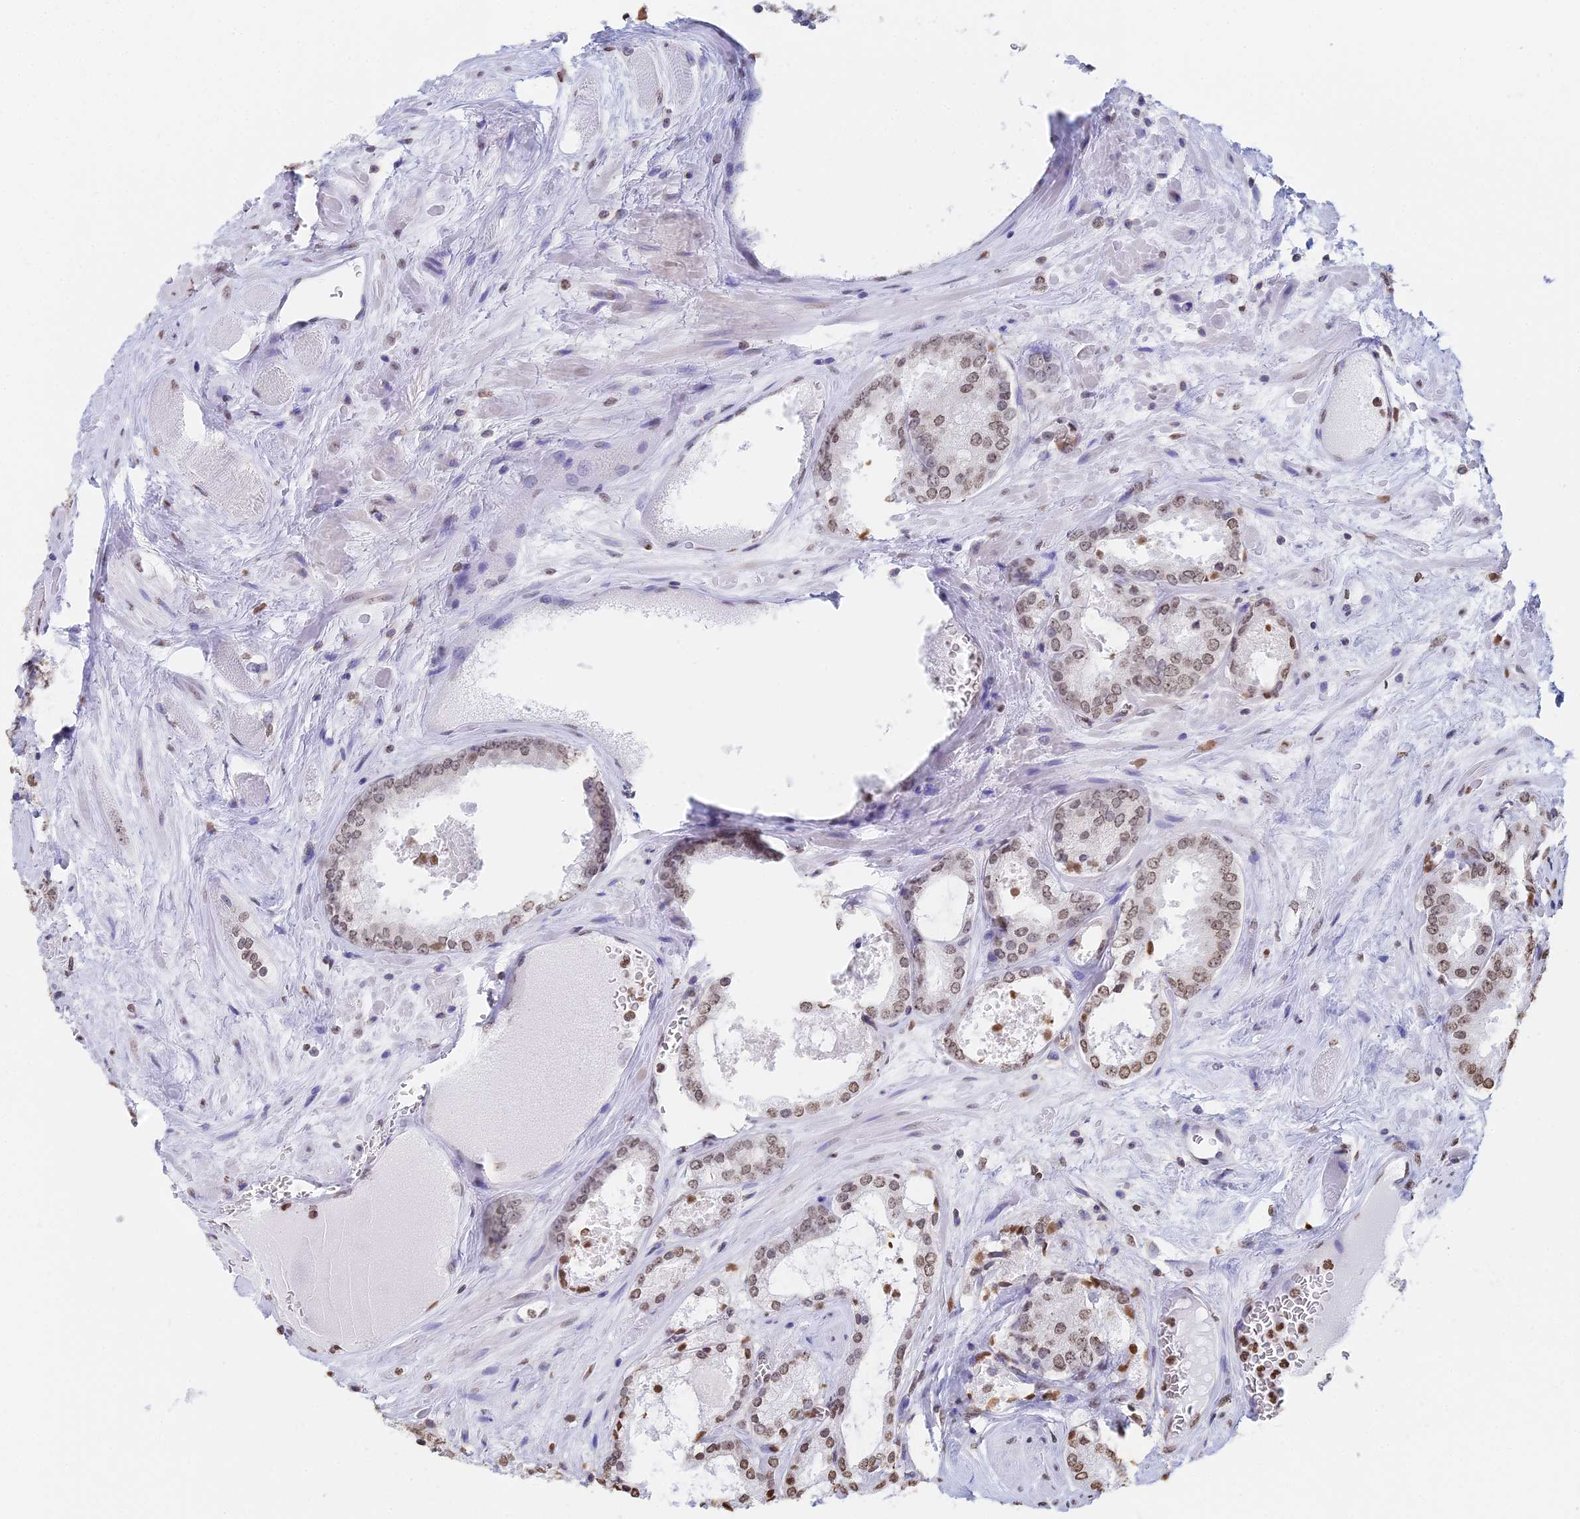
{"staining": {"intensity": "weak", "quantity": "25%-75%", "location": "nuclear"}, "tissue": "prostate cancer", "cell_type": "Tumor cells", "image_type": "cancer", "snomed": [{"axis": "morphology", "description": "Adenocarcinoma, Low grade"}, {"axis": "topography", "description": "Prostate"}], "caption": "A photomicrograph showing weak nuclear expression in approximately 25%-75% of tumor cells in prostate cancer (adenocarcinoma (low-grade)), as visualized by brown immunohistochemical staining.", "gene": "GBP3", "patient": {"sex": "male", "age": 68}}